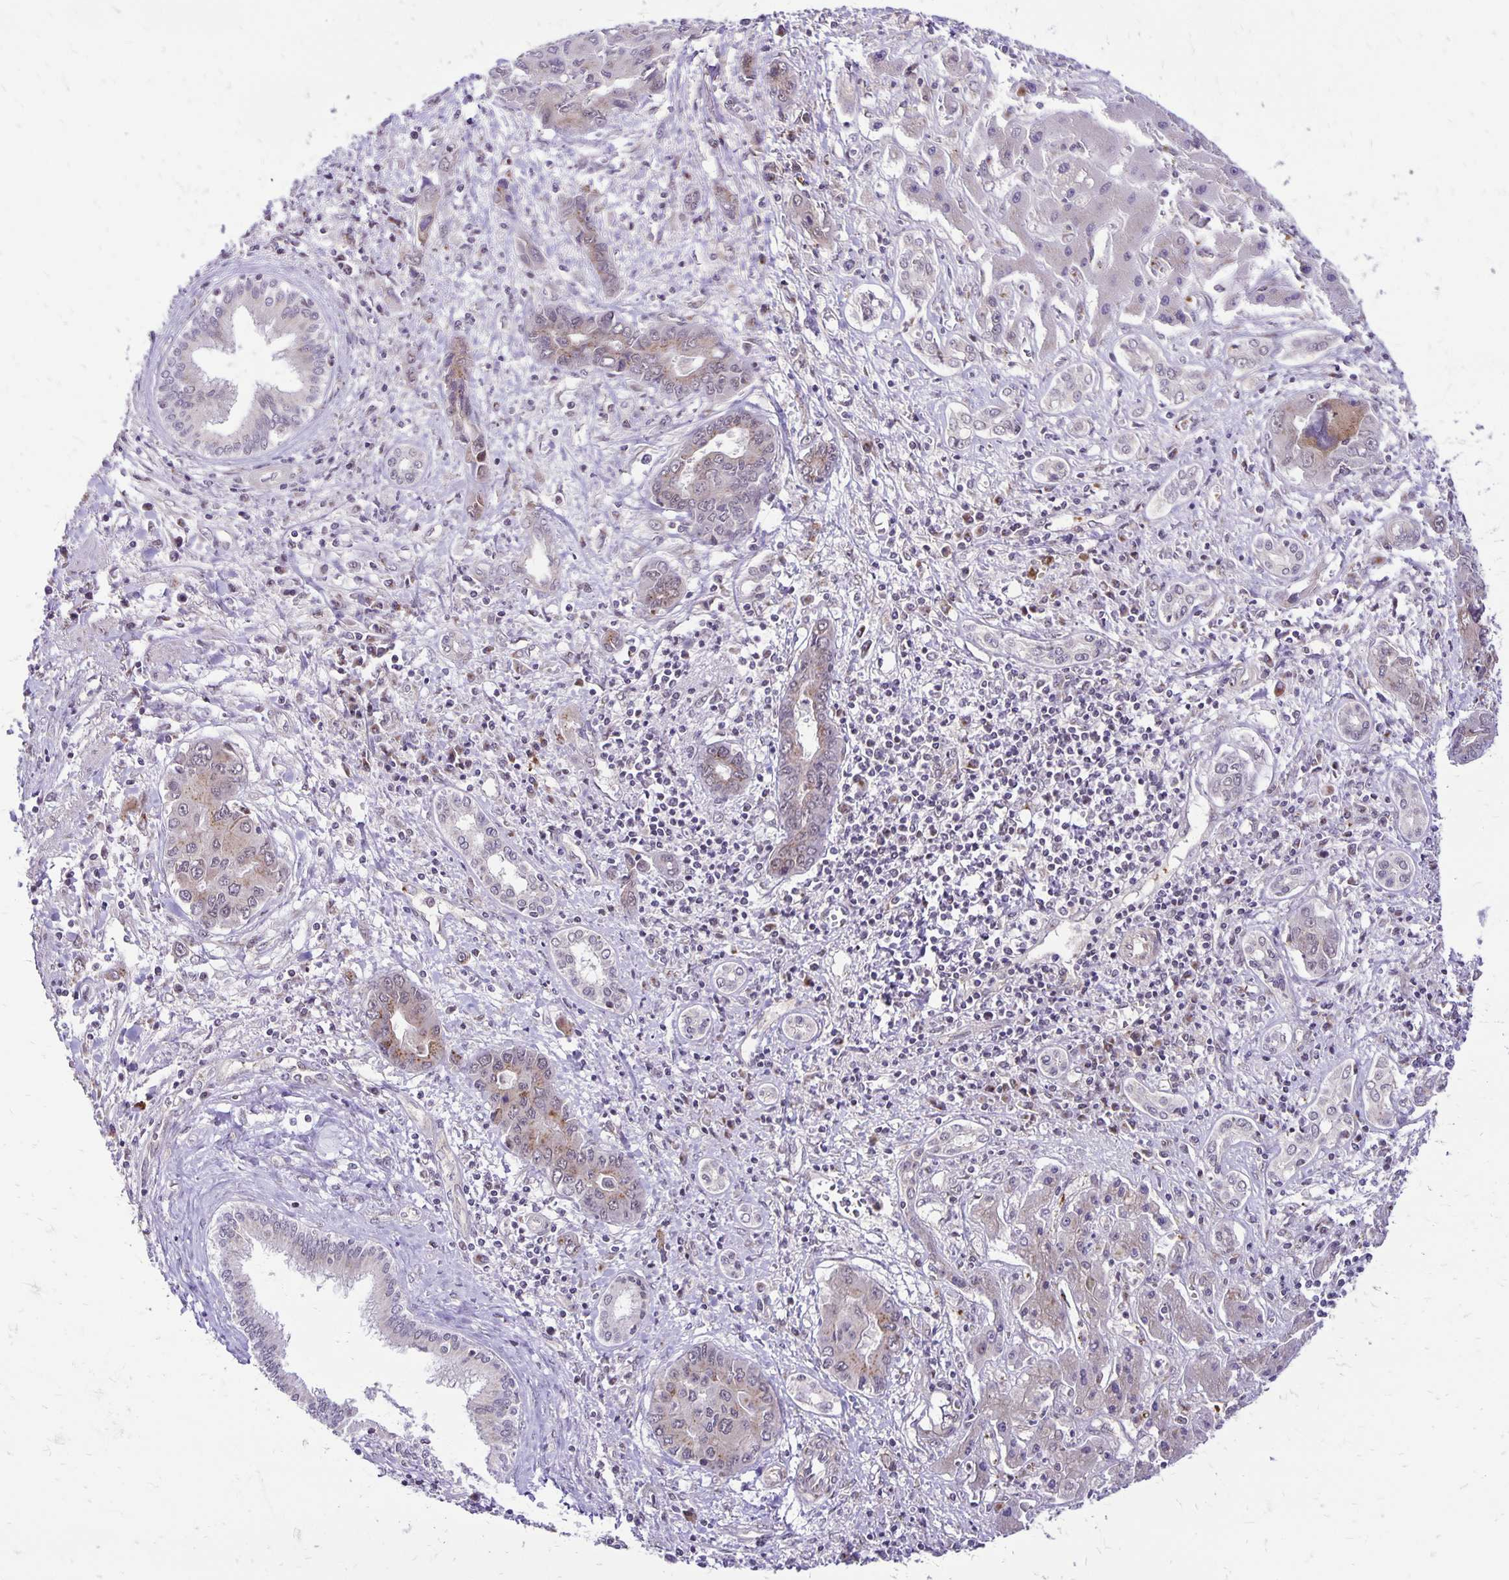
{"staining": {"intensity": "weak", "quantity": "<25%", "location": "cytoplasmic/membranous"}, "tissue": "liver cancer", "cell_type": "Tumor cells", "image_type": "cancer", "snomed": [{"axis": "morphology", "description": "Cholangiocarcinoma"}, {"axis": "topography", "description": "Liver"}], "caption": "Tumor cells show no significant expression in cholangiocarcinoma (liver).", "gene": "GOLGA5", "patient": {"sex": "male", "age": 67}}